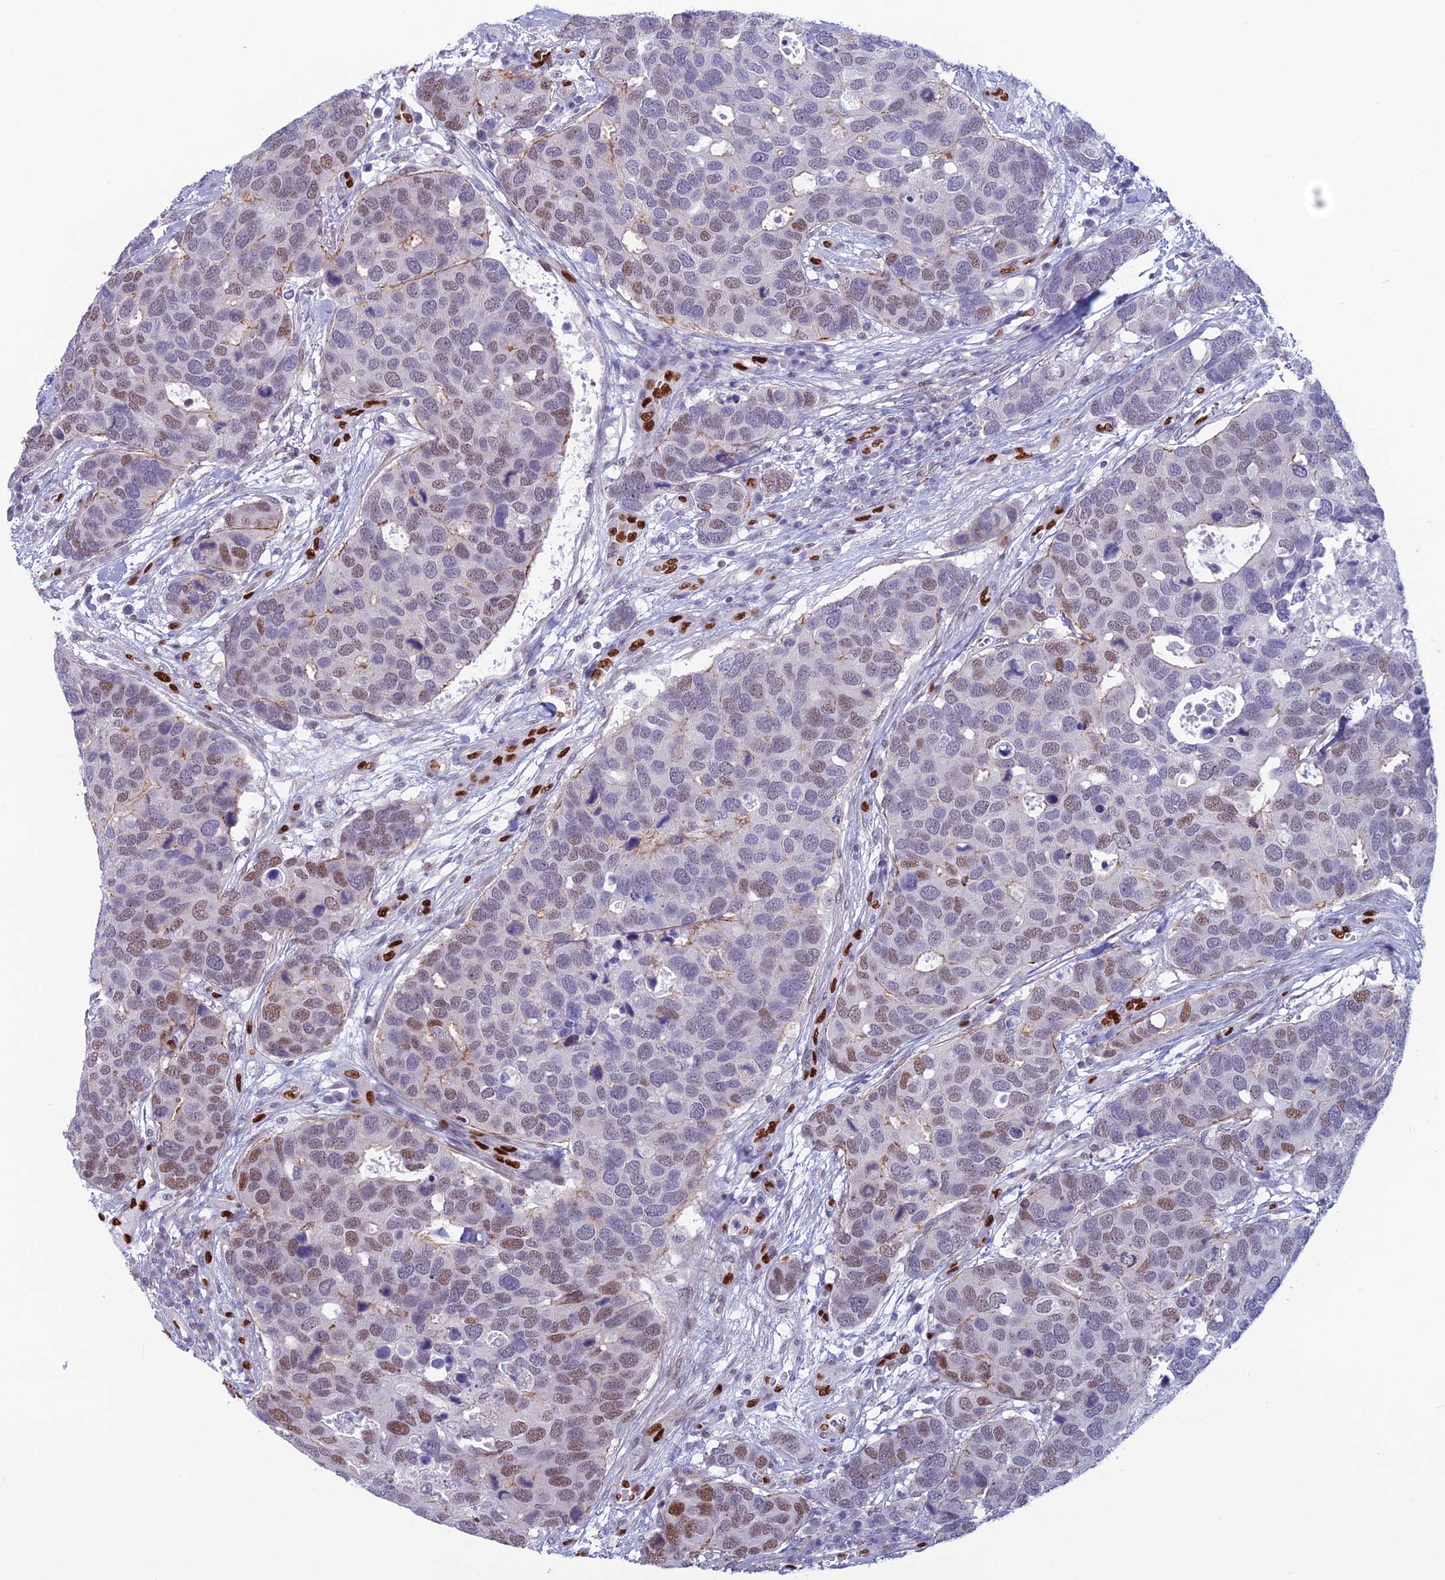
{"staining": {"intensity": "moderate", "quantity": "<25%", "location": "nuclear"}, "tissue": "breast cancer", "cell_type": "Tumor cells", "image_type": "cancer", "snomed": [{"axis": "morphology", "description": "Duct carcinoma"}, {"axis": "topography", "description": "Breast"}], "caption": "Protein staining of intraductal carcinoma (breast) tissue displays moderate nuclear staining in about <25% of tumor cells. (DAB (3,3'-diaminobenzidine) = brown stain, brightfield microscopy at high magnification).", "gene": "NOL4L", "patient": {"sex": "female", "age": 83}}